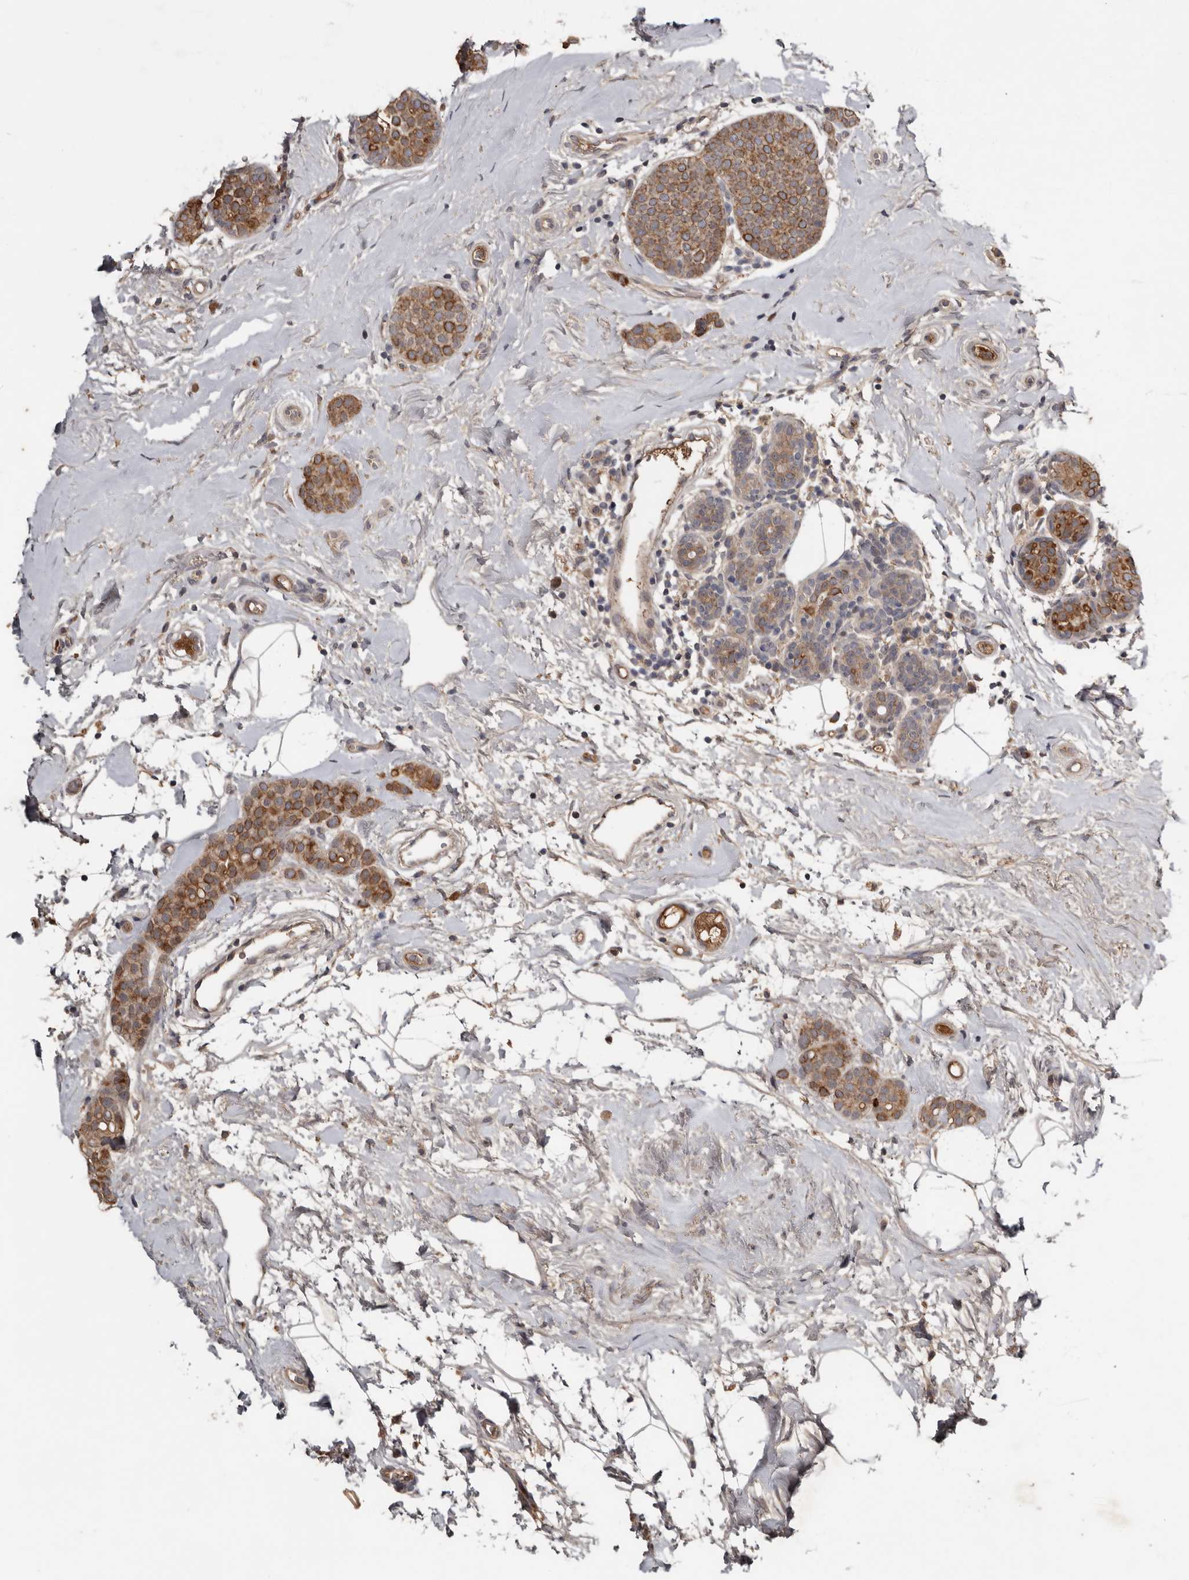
{"staining": {"intensity": "moderate", "quantity": ">75%", "location": "cytoplasmic/membranous"}, "tissue": "breast cancer", "cell_type": "Tumor cells", "image_type": "cancer", "snomed": [{"axis": "morphology", "description": "Lobular carcinoma, in situ"}, {"axis": "morphology", "description": "Lobular carcinoma"}, {"axis": "topography", "description": "Breast"}], "caption": "High-power microscopy captured an immunohistochemistry (IHC) image of lobular carcinoma in situ (breast), revealing moderate cytoplasmic/membranous expression in about >75% of tumor cells.", "gene": "NMUR1", "patient": {"sex": "female", "age": 41}}